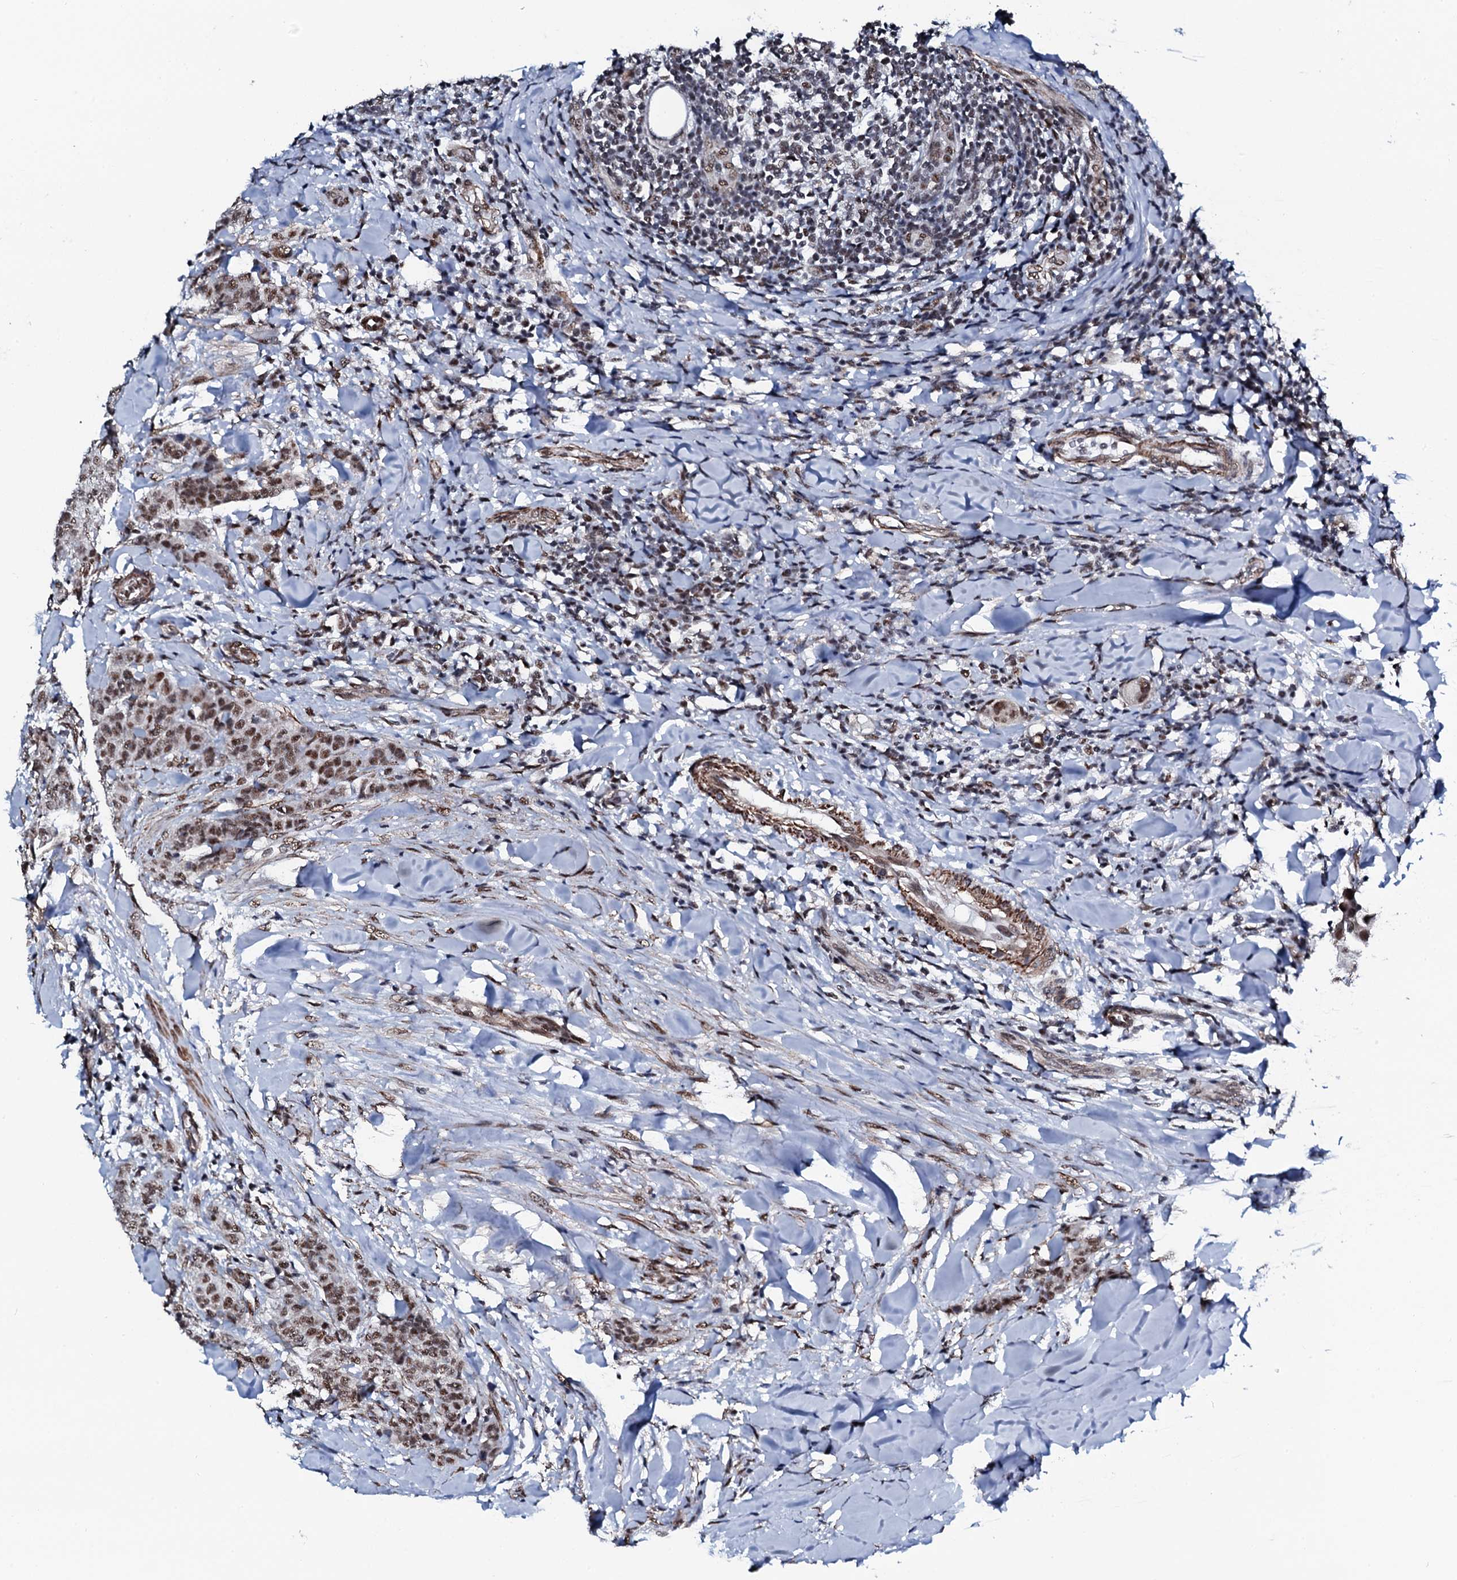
{"staining": {"intensity": "moderate", "quantity": ">75%", "location": "nuclear"}, "tissue": "breast cancer", "cell_type": "Tumor cells", "image_type": "cancer", "snomed": [{"axis": "morphology", "description": "Duct carcinoma"}, {"axis": "topography", "description": "Breast"}], "caption": "Immunohistochemistry (IHC) histopathology image of human breast cancer stained for a protein (brown), which shows medium levels of moderate nuclear positivity in about >75% of tumor cells.", "gene": "CWC15", "patient": {"sex": "female", "age": 40}}